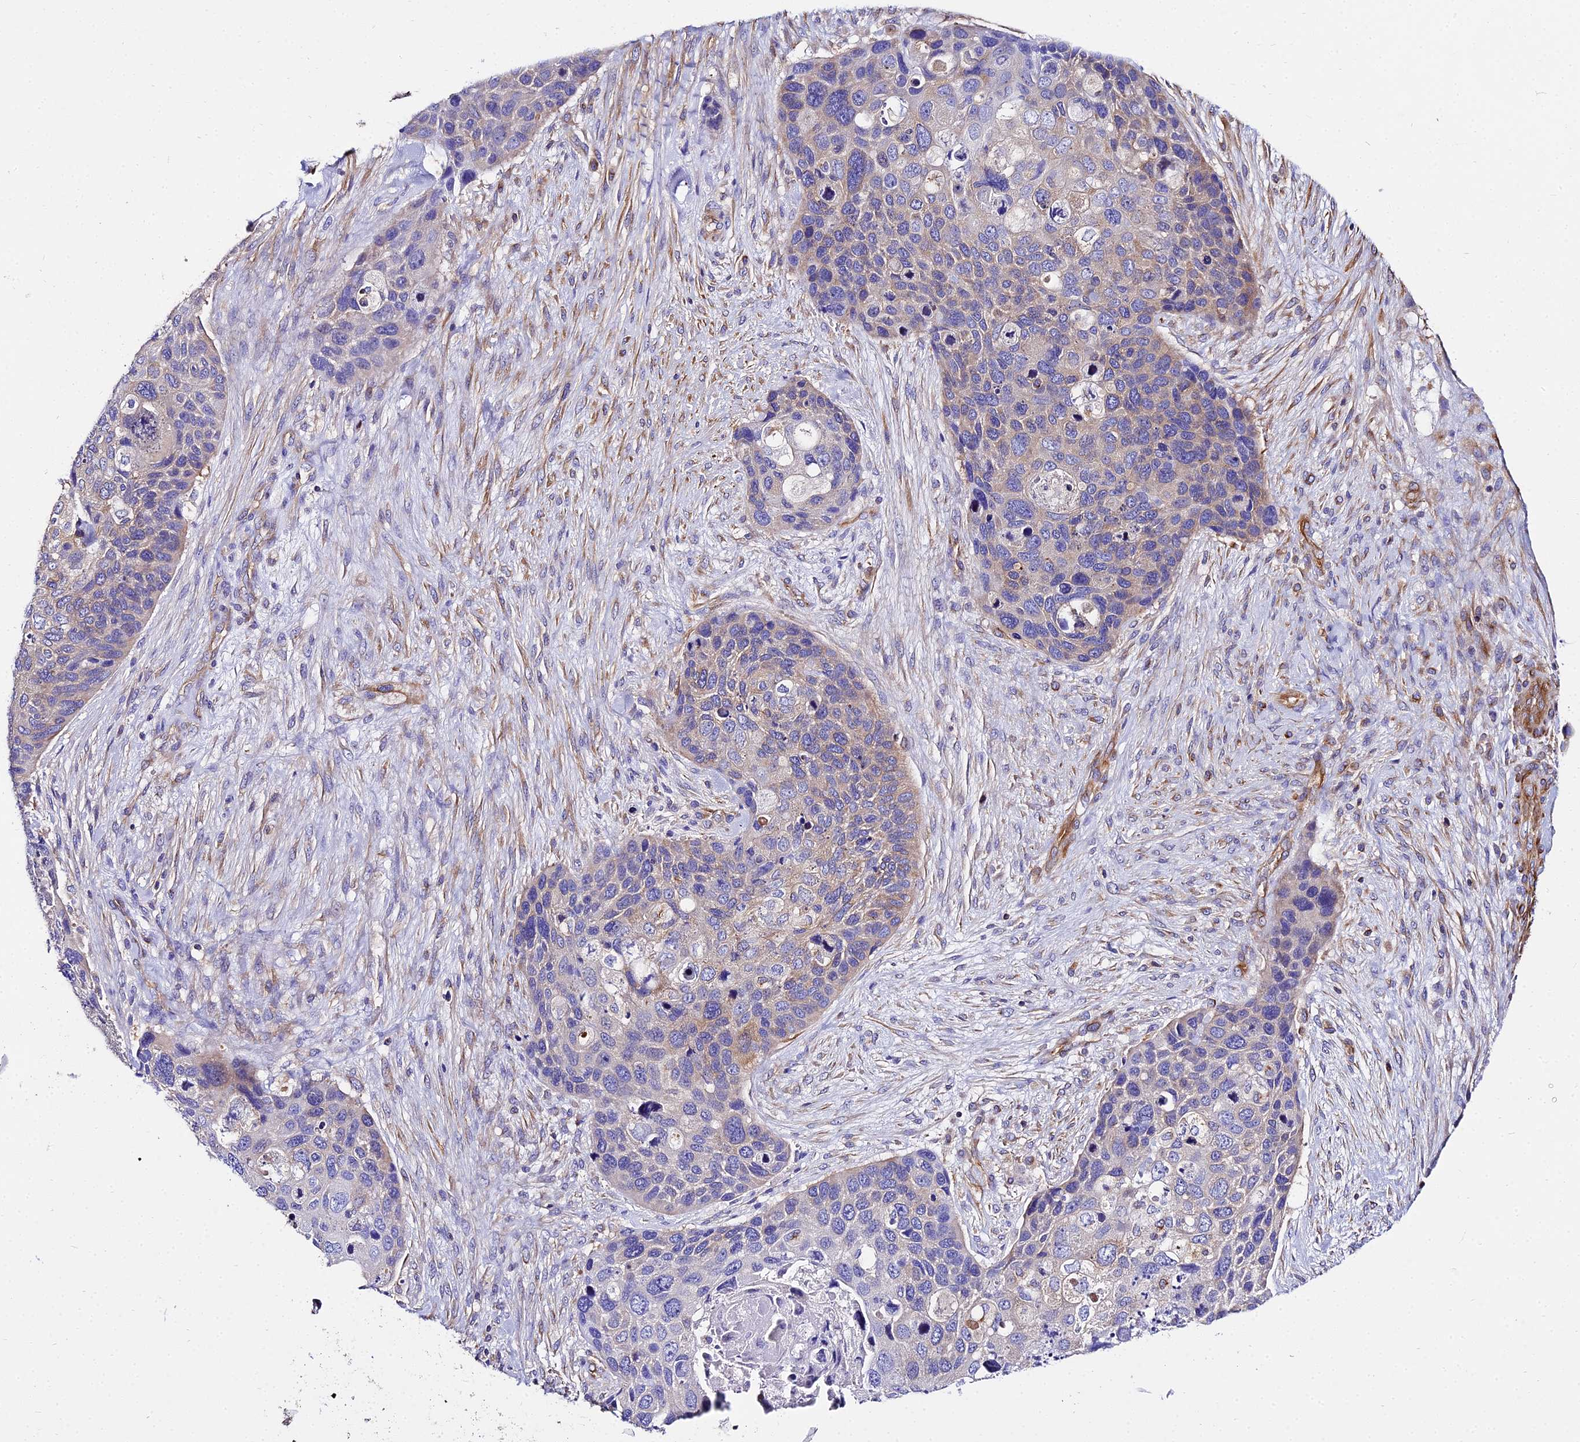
{"staining": {"intensity": "moderate", "quantity": "<25%", "location": "cytoplasmic/membranous"}, "tissue": "skin cancer", "cell_type": "Tumor cells", "image_type": "cancer", "snomed": [{"axis": "morphology", "description": "Basal cell carcinoma"}, {"axis": "topography", "description": "Skin"}], "caption": "Human skin cancer (basal cell carcinoma) stained for a protein (brown) displays moderate cytoplasmic/membranous positive staining in approximately <25% of tumor cells.", "gene": "TUBA3D", "patient": {"sex": "female", "age": 74}}